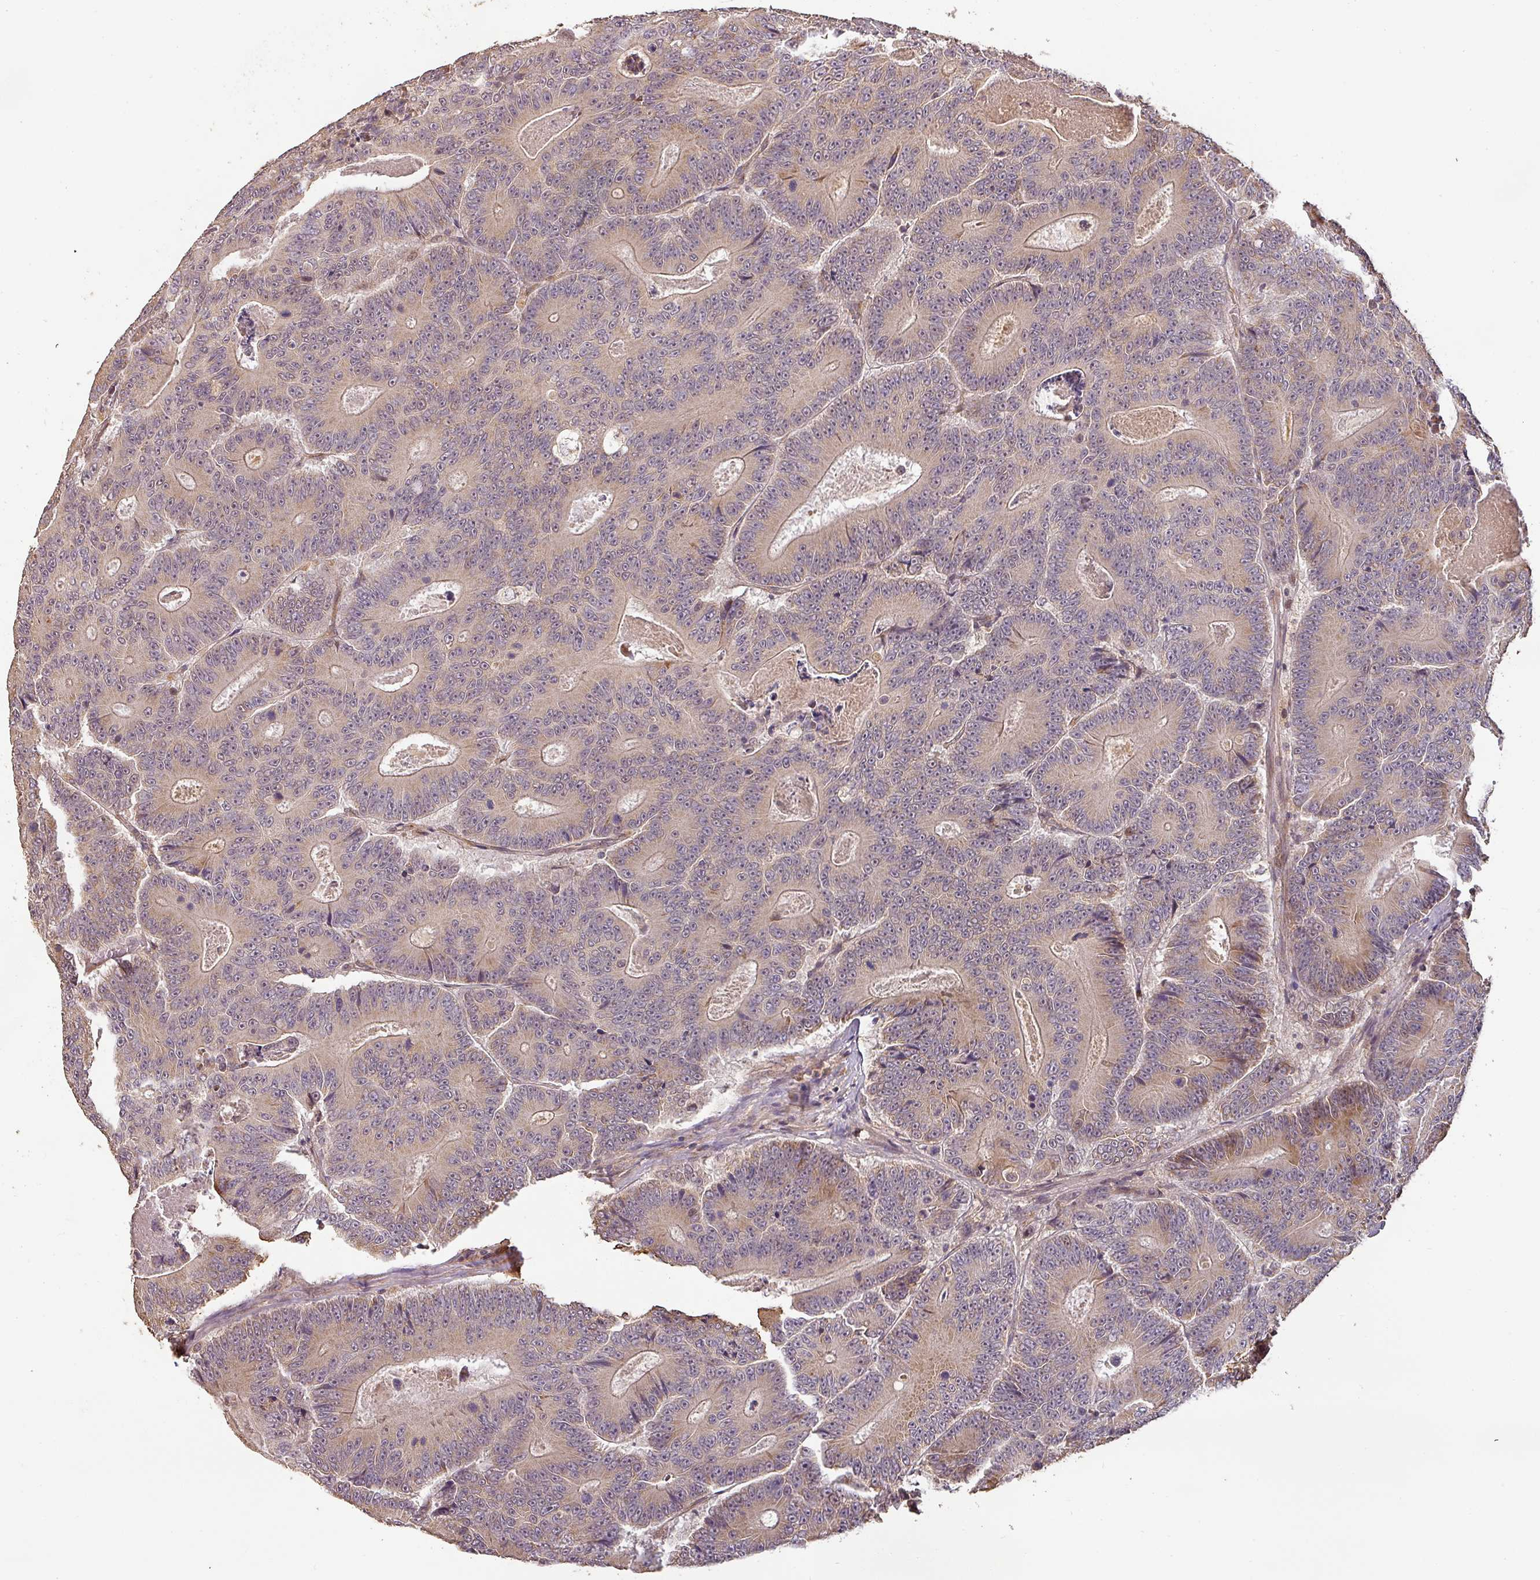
{"staining": {"intensity": "weak", "quantity": ">75%", "location": "cytoplasmic/membranous"}, "tissue": "colorectal cancer", "cell_type": "Tumor cells", "image_type": "cancer", "snomed": [{"axis": "morphology", "description": "Adenocarcinoma, NOS"}, {"axis": "topography", "description": "Colon"}], "caption": "Tumor cells reveal low levels of weak cytoplasmic/membranous expression in about >75% of cells in colorectal adenocarcinoma.", "gene": "BPIFB3", "patient": {"sex": "male", "age": 83}}